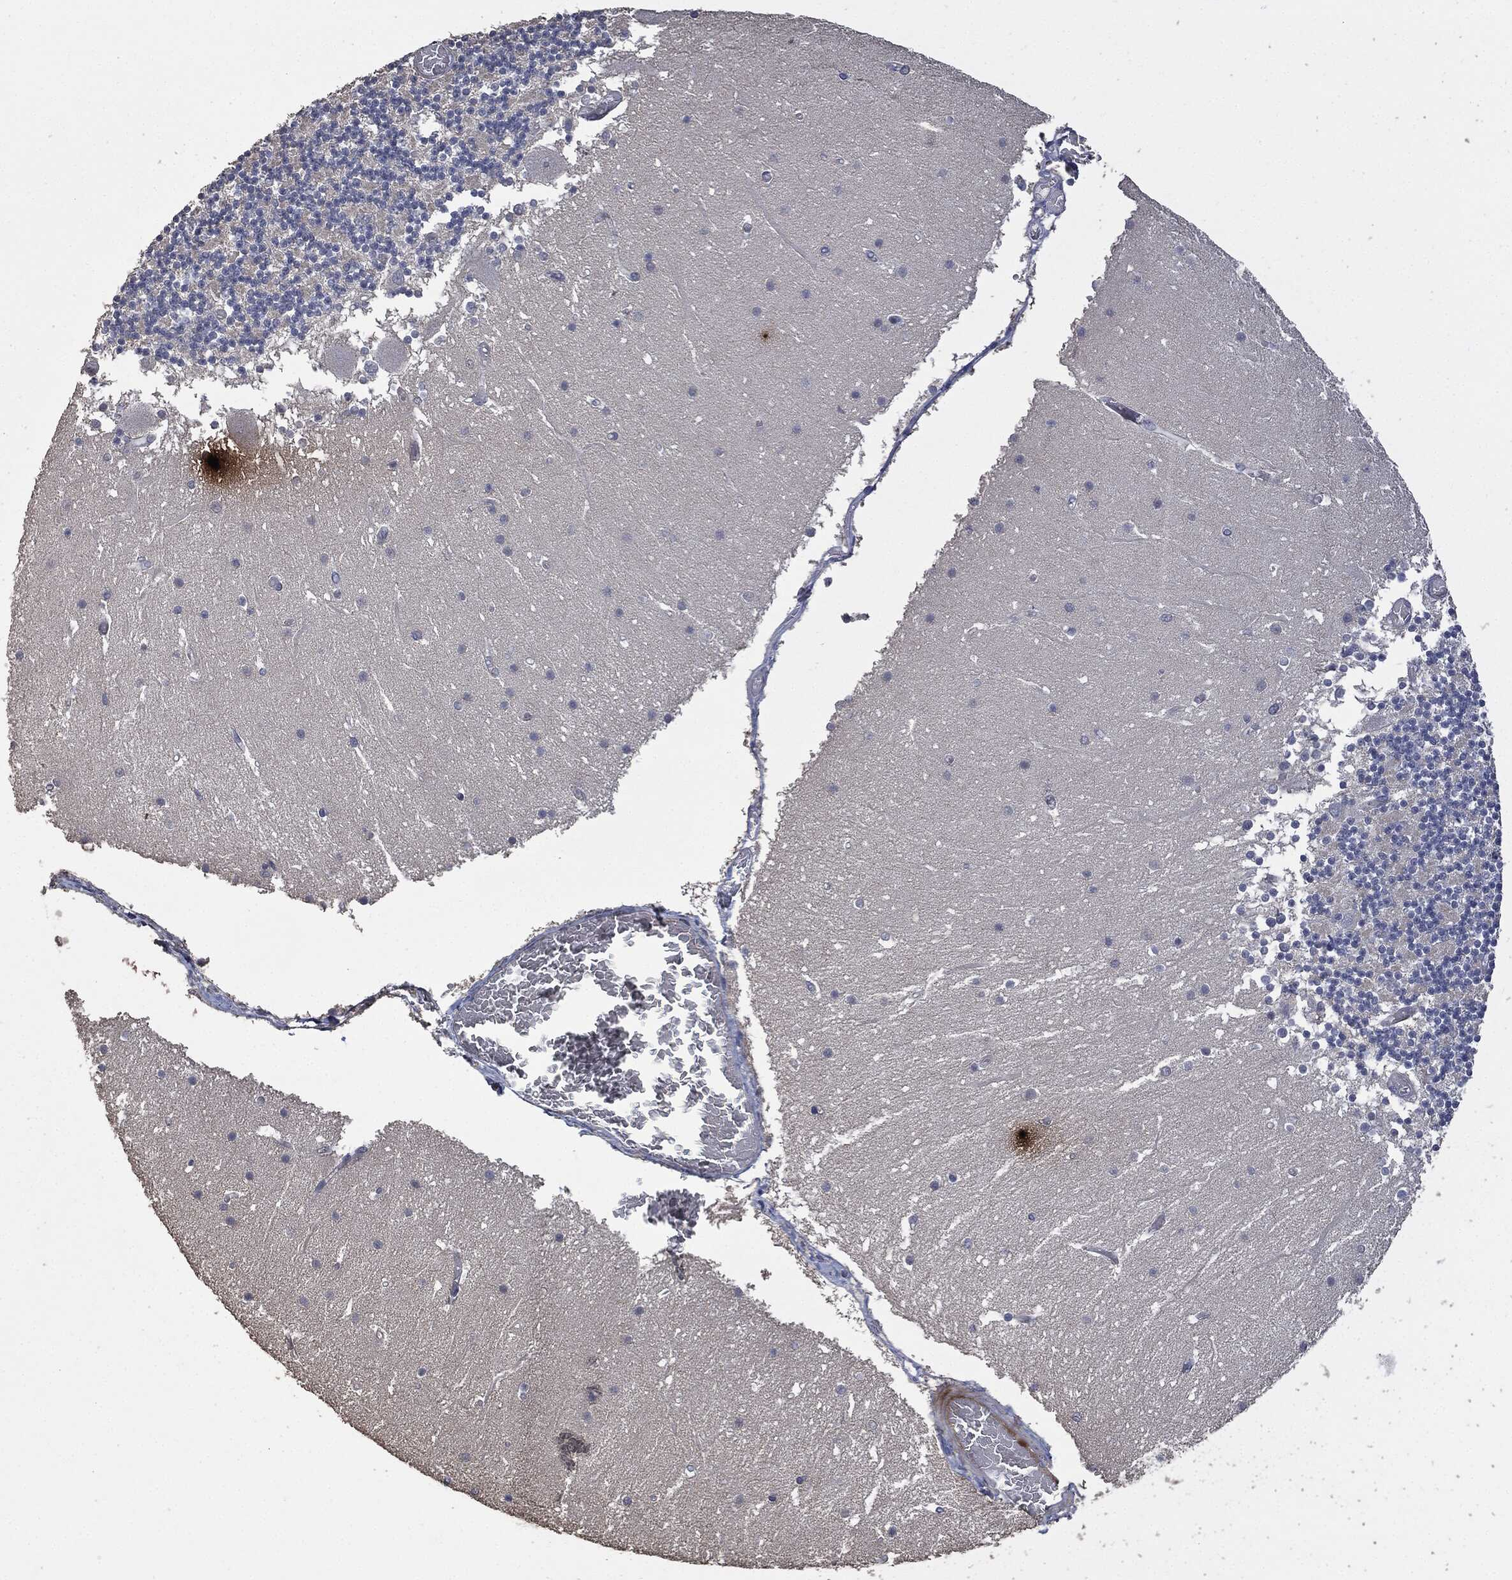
{"staining": {"intensity": "negative", "quantity": "none", "location": "none"}, "tissue": "cerebellum", "cell_type": "Cells in granular layer", "image_type": "normal", "snomed": [{"axis": "morphology", "description": "Normal tissue, NOS"}, {"axis": "topography", "description": "Cerebellum"}], "caption": "Micrograph shows no protein expression in cells in granular layer of normal cerebellum. (IHC, brightfield microscopy, high magnification).", "gene": "MSLN", "patient": {"sex": "female", "age": 28}}